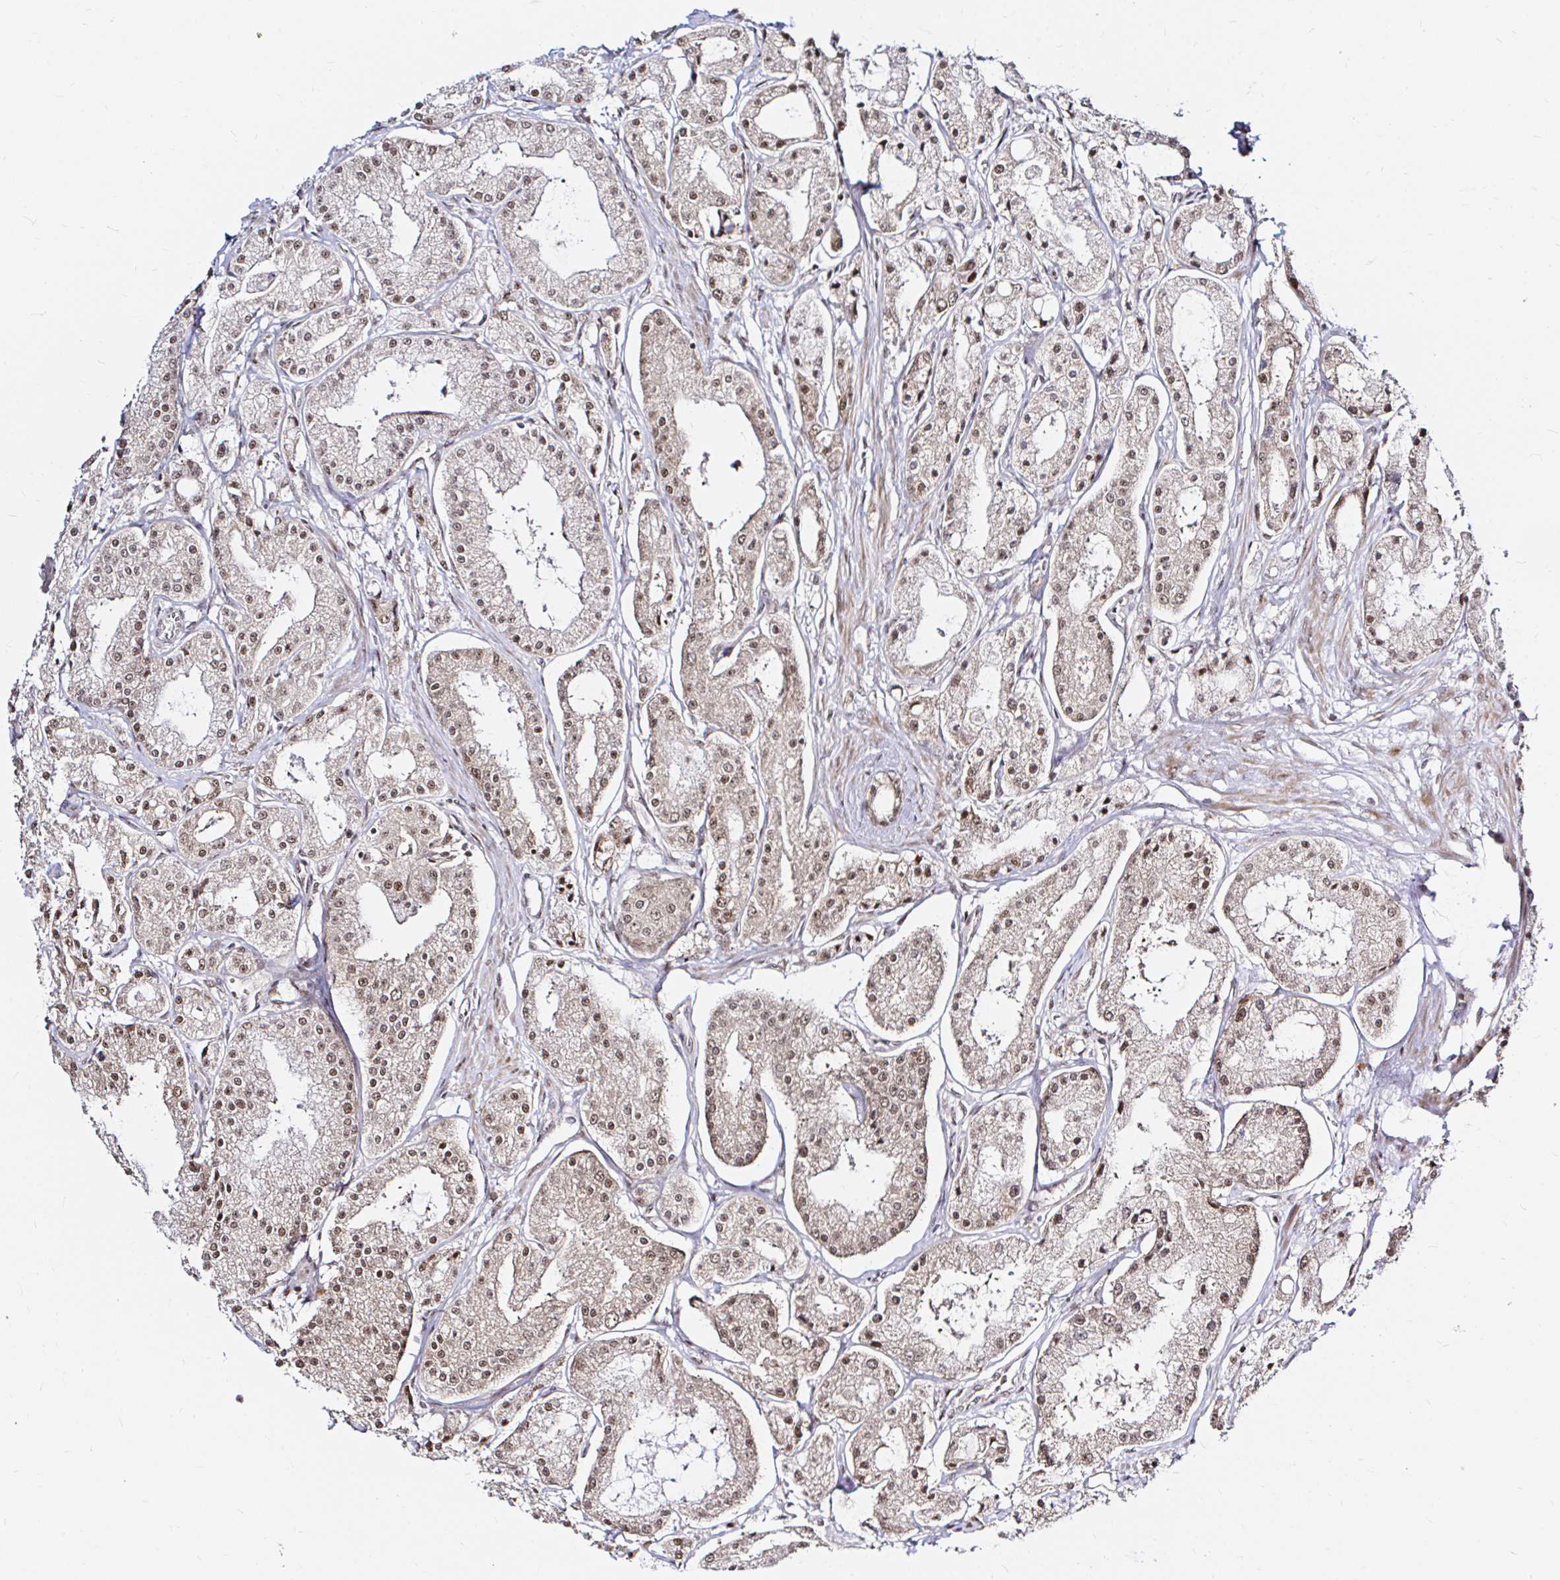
{"staining": {"intensity": "moderate", "quantity": "25%-75%", "location": "cytoplasmic/membranous,nuclear"}, "tissue": "prostate cancer", "cell_type": "Tumor cells", "image_type": "cancer", "snomed": [{"axis": "morphology", "description": "Adenocarcinoma, High grade"}, {"axis": "topography", "description": "Prostate"}], "caption": "High-power microscopy captured an immunohistochemistry (IHC) photomicrograph of high-grade adenocarcinoma (prostate), revealing moderate cytoplasmic/membranous and nuclear positivity in about 25%-75% of tumor cells.", "gene": "SNRPC", "patient": {"sex": "male", "age": 66}}